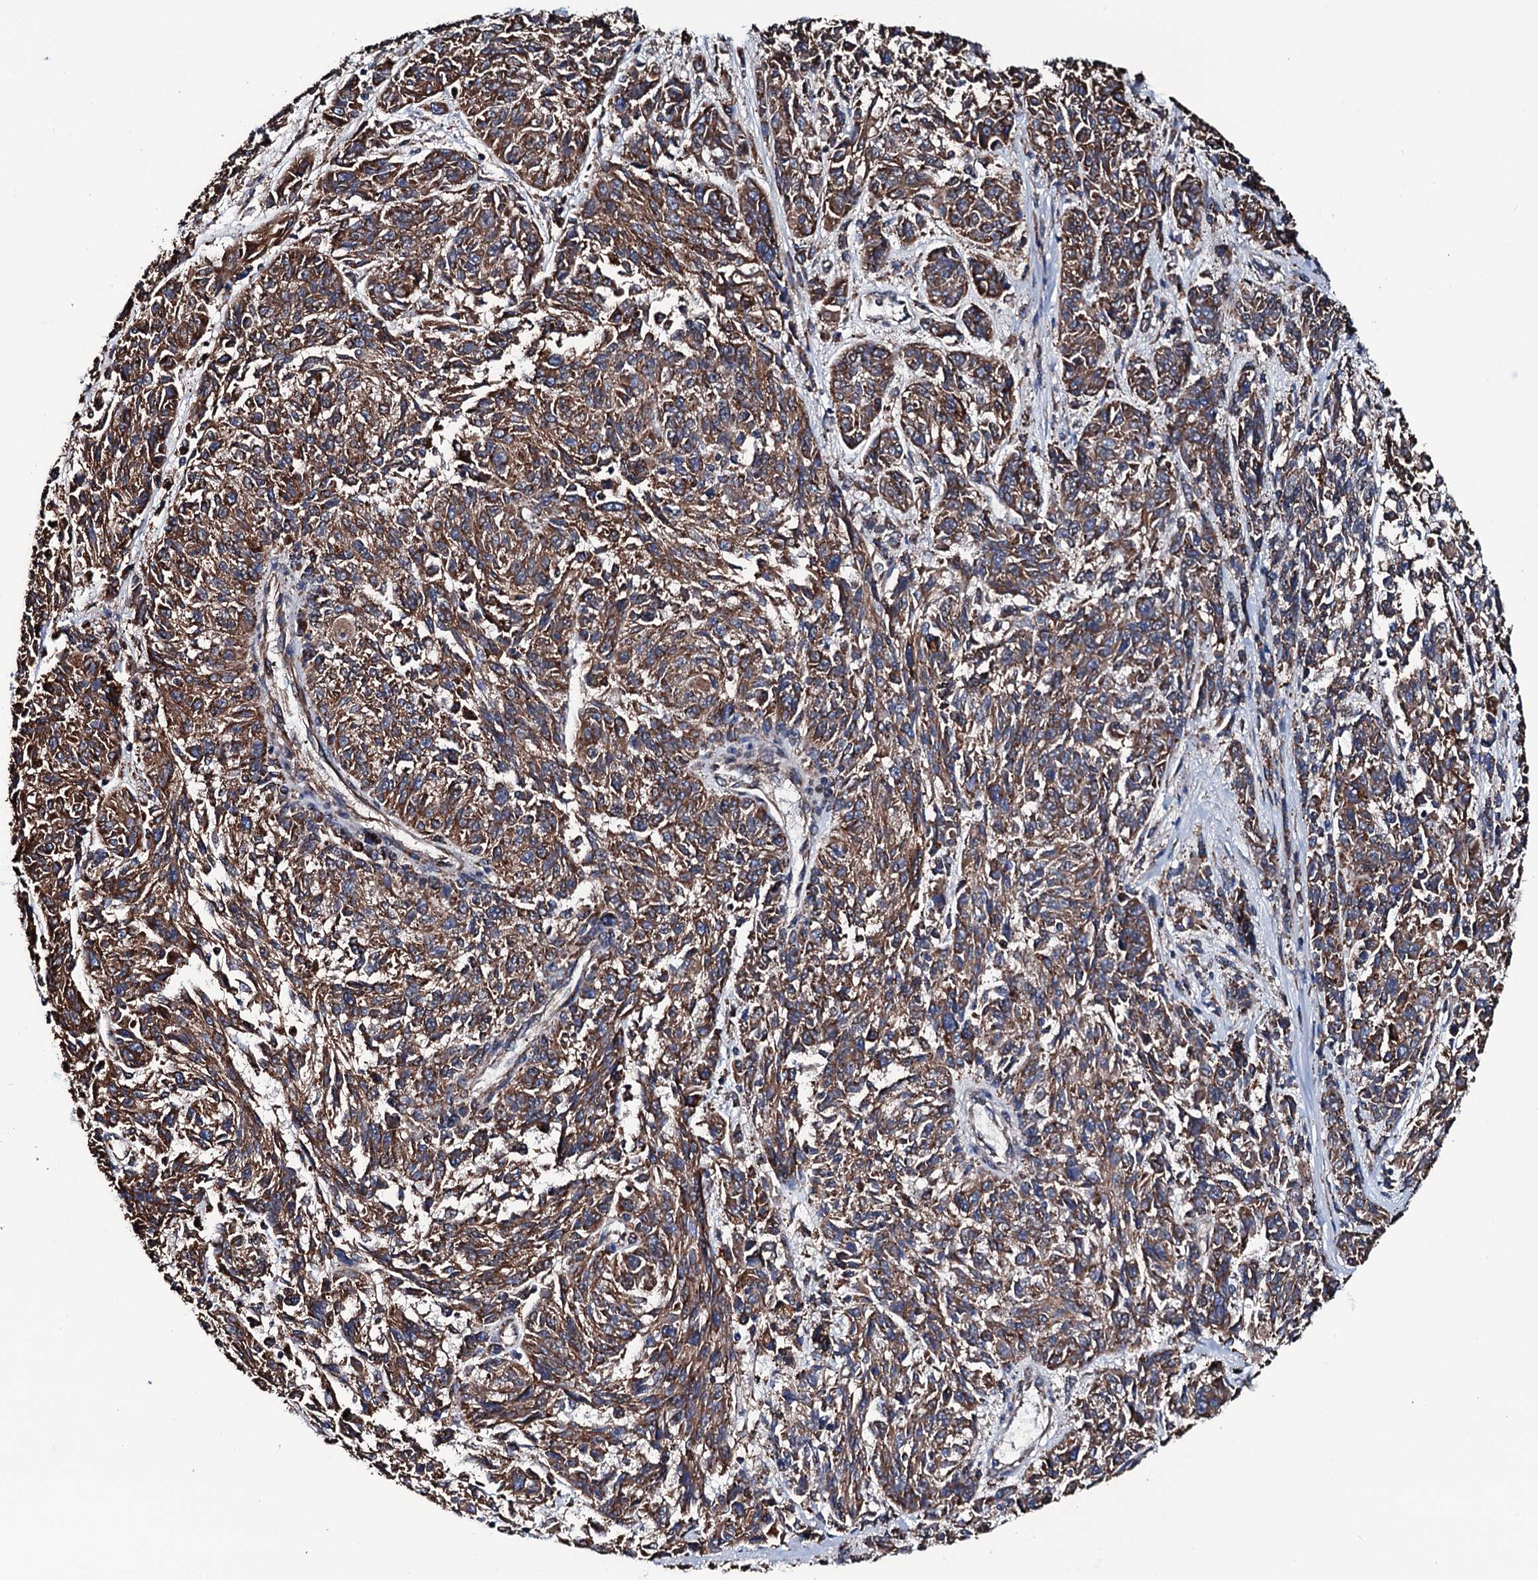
{"staining": {"intensity": "moderate", "quantity": ">75%", "location": "cytoplasmic/membranous"}, "tissue": "melanoma", "cell_type": "Tumor cells", "image_type": "cancer", "snomed": [{"axis": "morphology", "description": "Malignant melanoma, NOS"}, {"axis": "topography", "description": "Skin"}], "caption": "High-magnification brightfield microscopy of melanoma stained with DAB (3,3'-diaminobenzidine) (brown) and counterstained with hematoxylin (blue). tumor cells exhibit moderate cytoplasmic/membranous staining is seen in about>75% of cells.", "gene": "RAB12", "patient": {"sex": "male", "age": 53}}